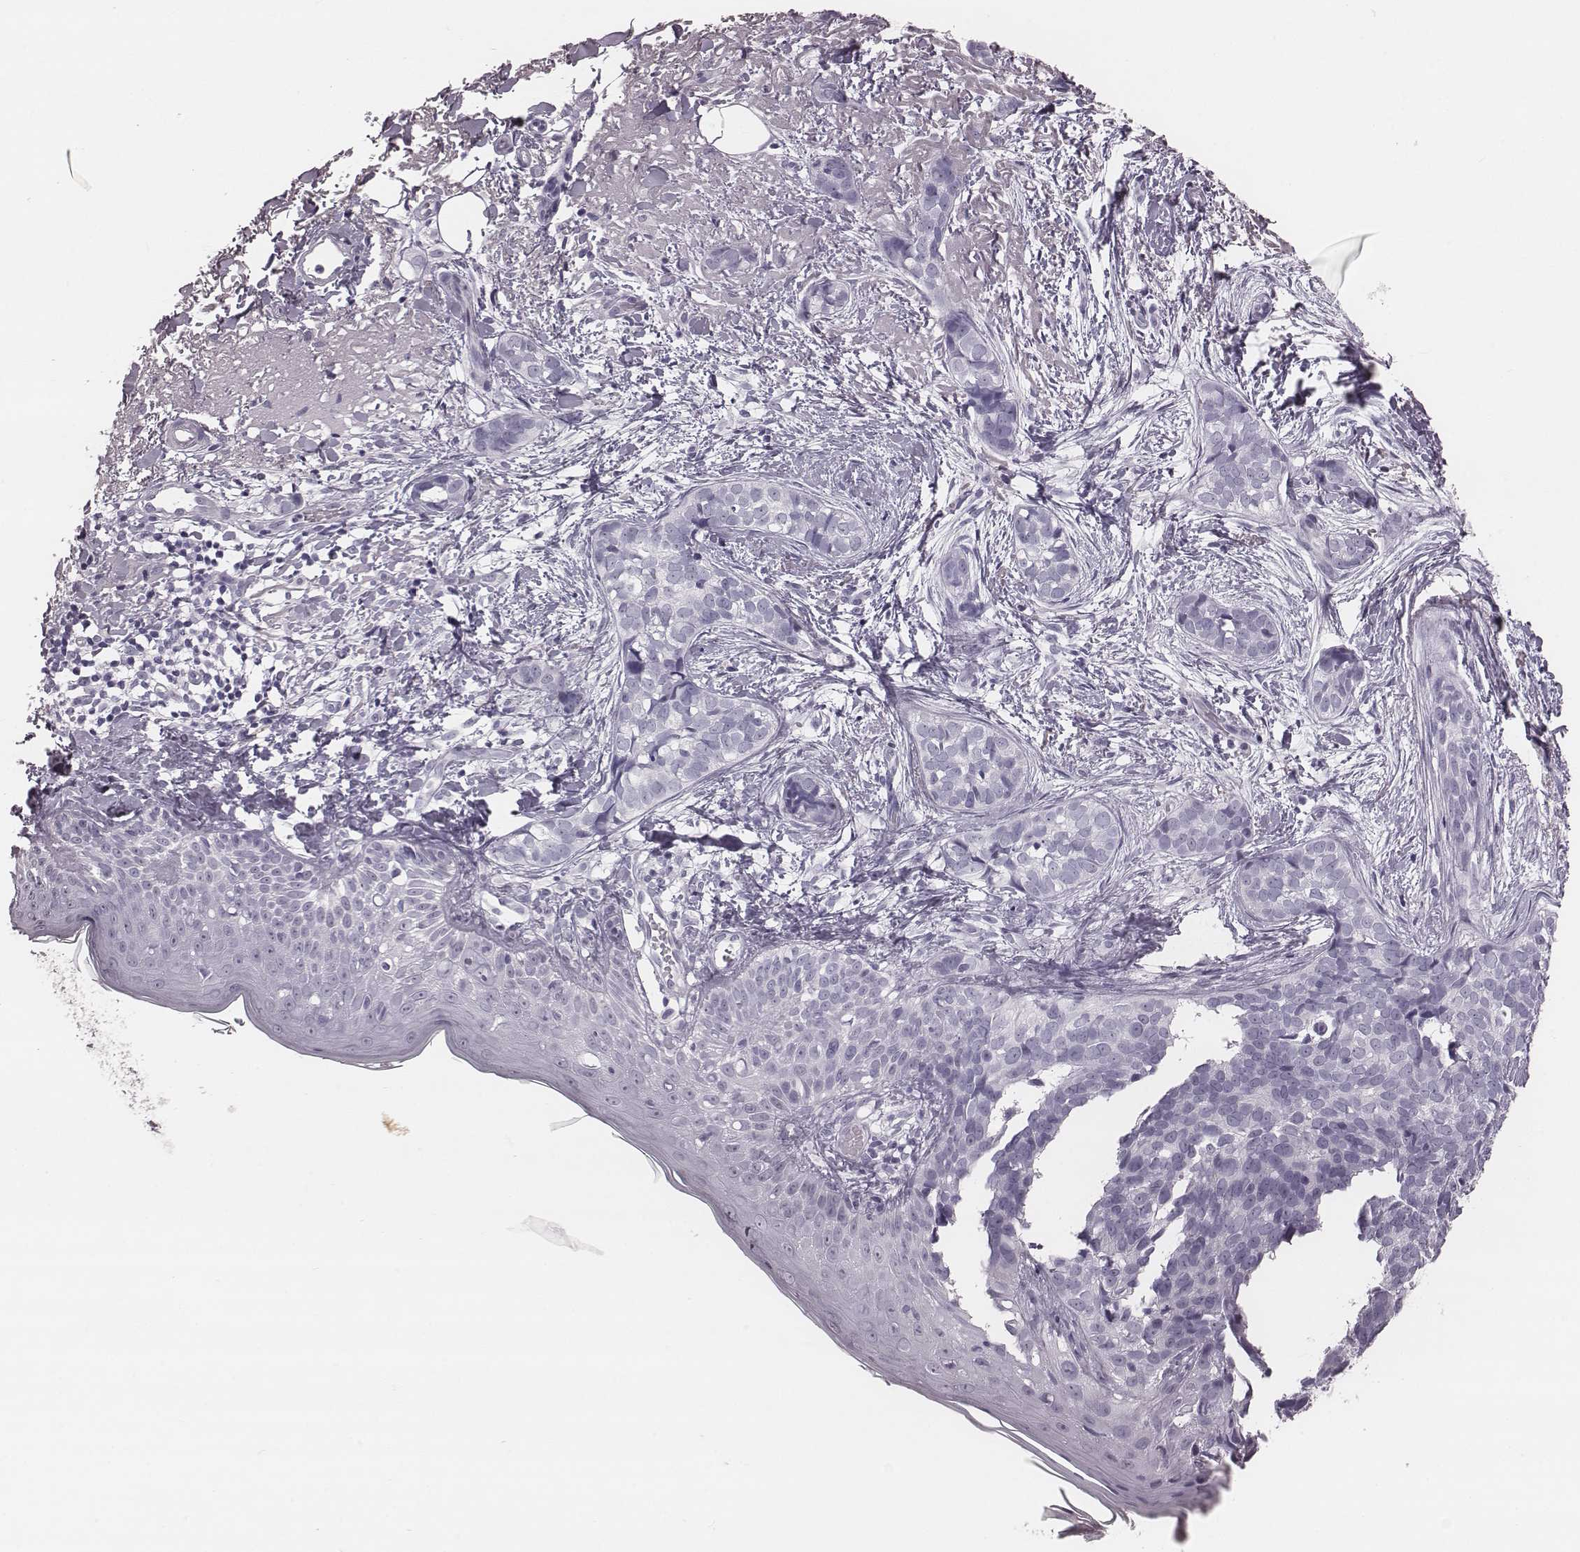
{"staining": {"intensity": "negative", "quantity": "none", "location": "none"}, "tissue": "skin cancer", "cell_type": "Tumor cells", "image_type": "cancer", "snomed": [{"axis": "morphology", "description": "Basal cell carcinoma"}, {"axis": "topography", "description": "Skin"}], "caption": "Immunohistochemistry photomicrograph of skin basal cell carcinoma stained for a protein (brown), which demonstrates no expression in tumor cells. The staining was performed using DAB to visualize the protein expression in brown, while the nuclei were stained in blue with hematoxylin (Magnification: 20x).", "gene": "KRT74", "patient": {"sex": "male", "age": 87}}